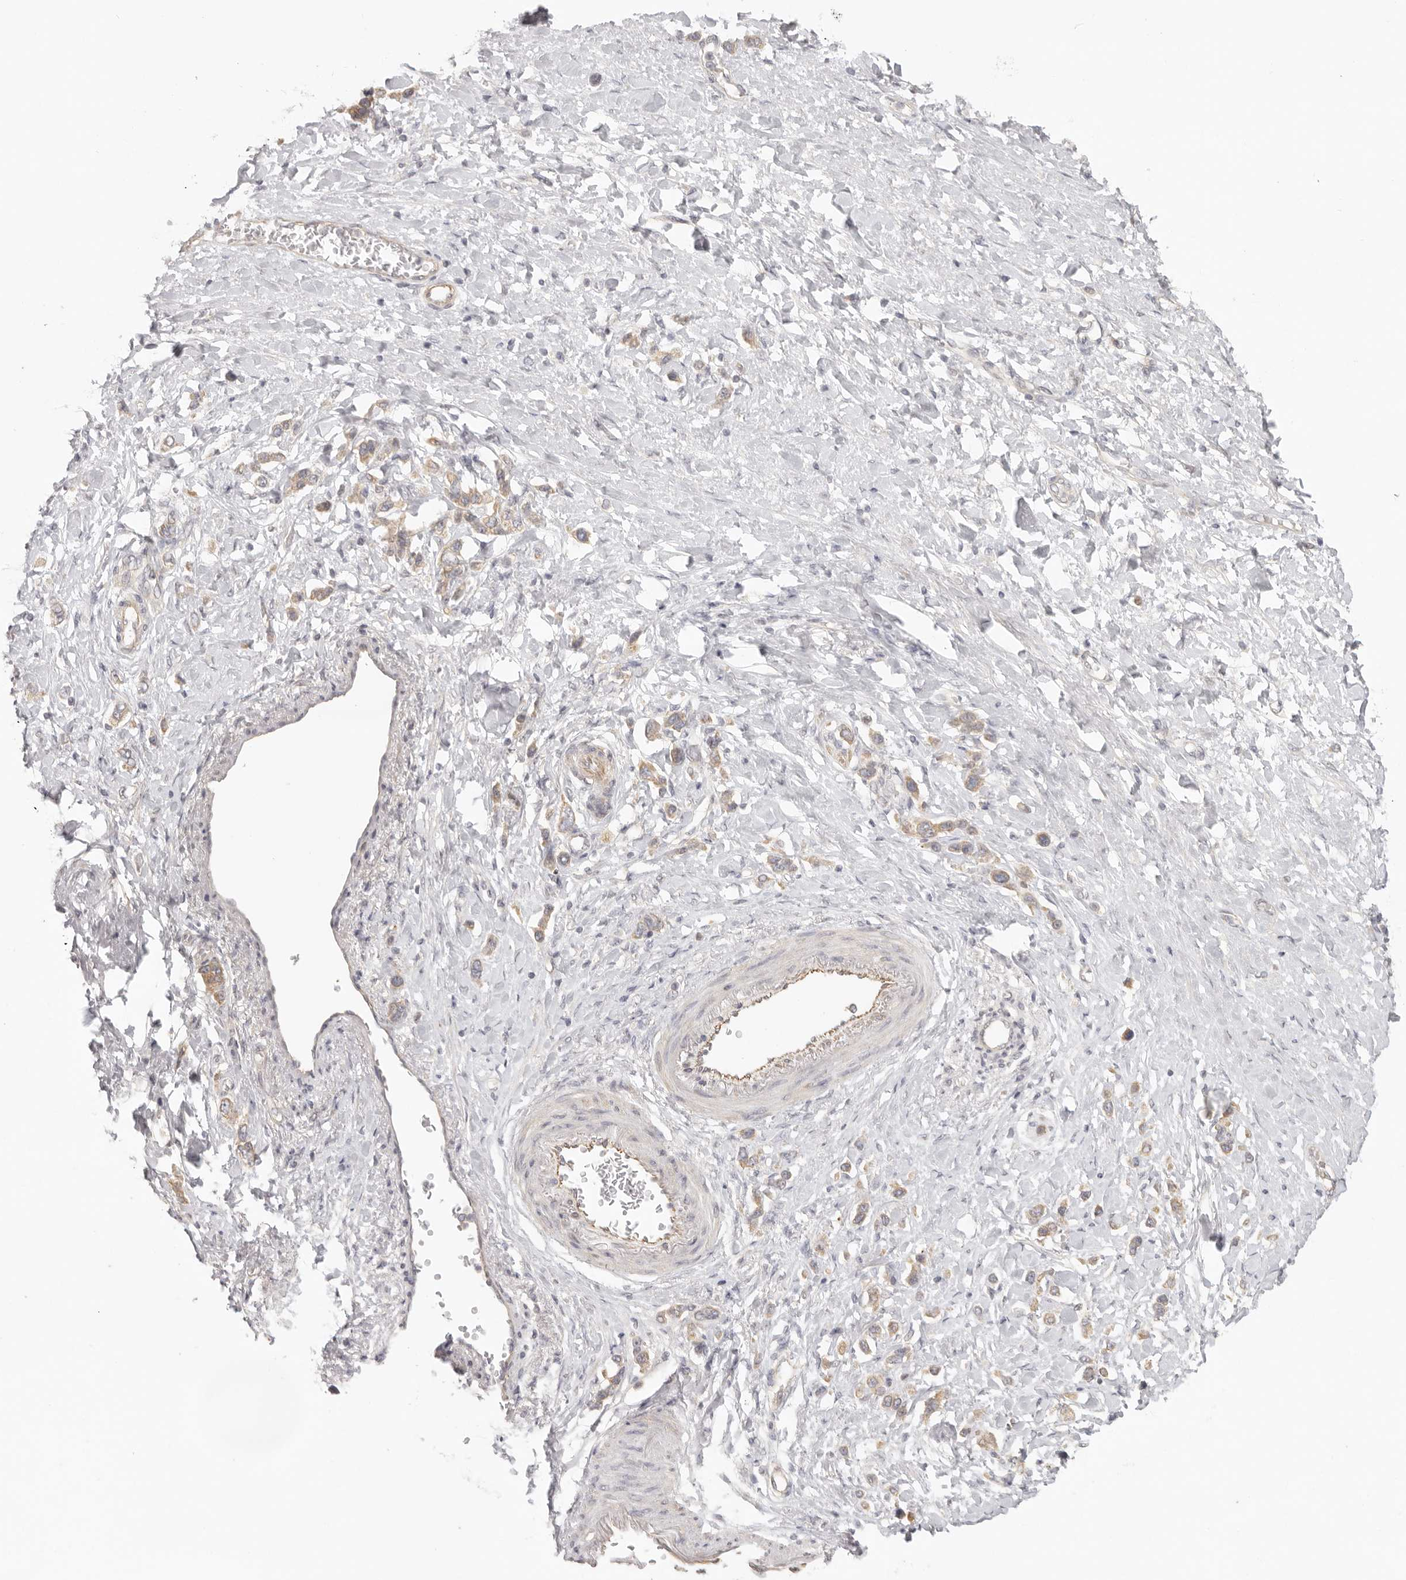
{"staining": {"intensity": "moderate", "quantity": ">75%", "location": "cytoplasmic/membranous"}, "tissue": "stomach cancer", "cell_type": "Tumor cells", "image_type": "cancer", "snomed": [{"axis": "morphology", "description": "Adenocarcinoma, NOS"}, {"axis": "topography", "description": "Stomach"}], "caption": "High-power microscopy captured an immunohistochemistry photomicrograph of adenocarcinoma (stomach), revealing moderate cytoplasmic/membranous staining in about >75% of tumor cells.", "gene": "AHDC1", "patient": {"sex": "female", "age": 65}}